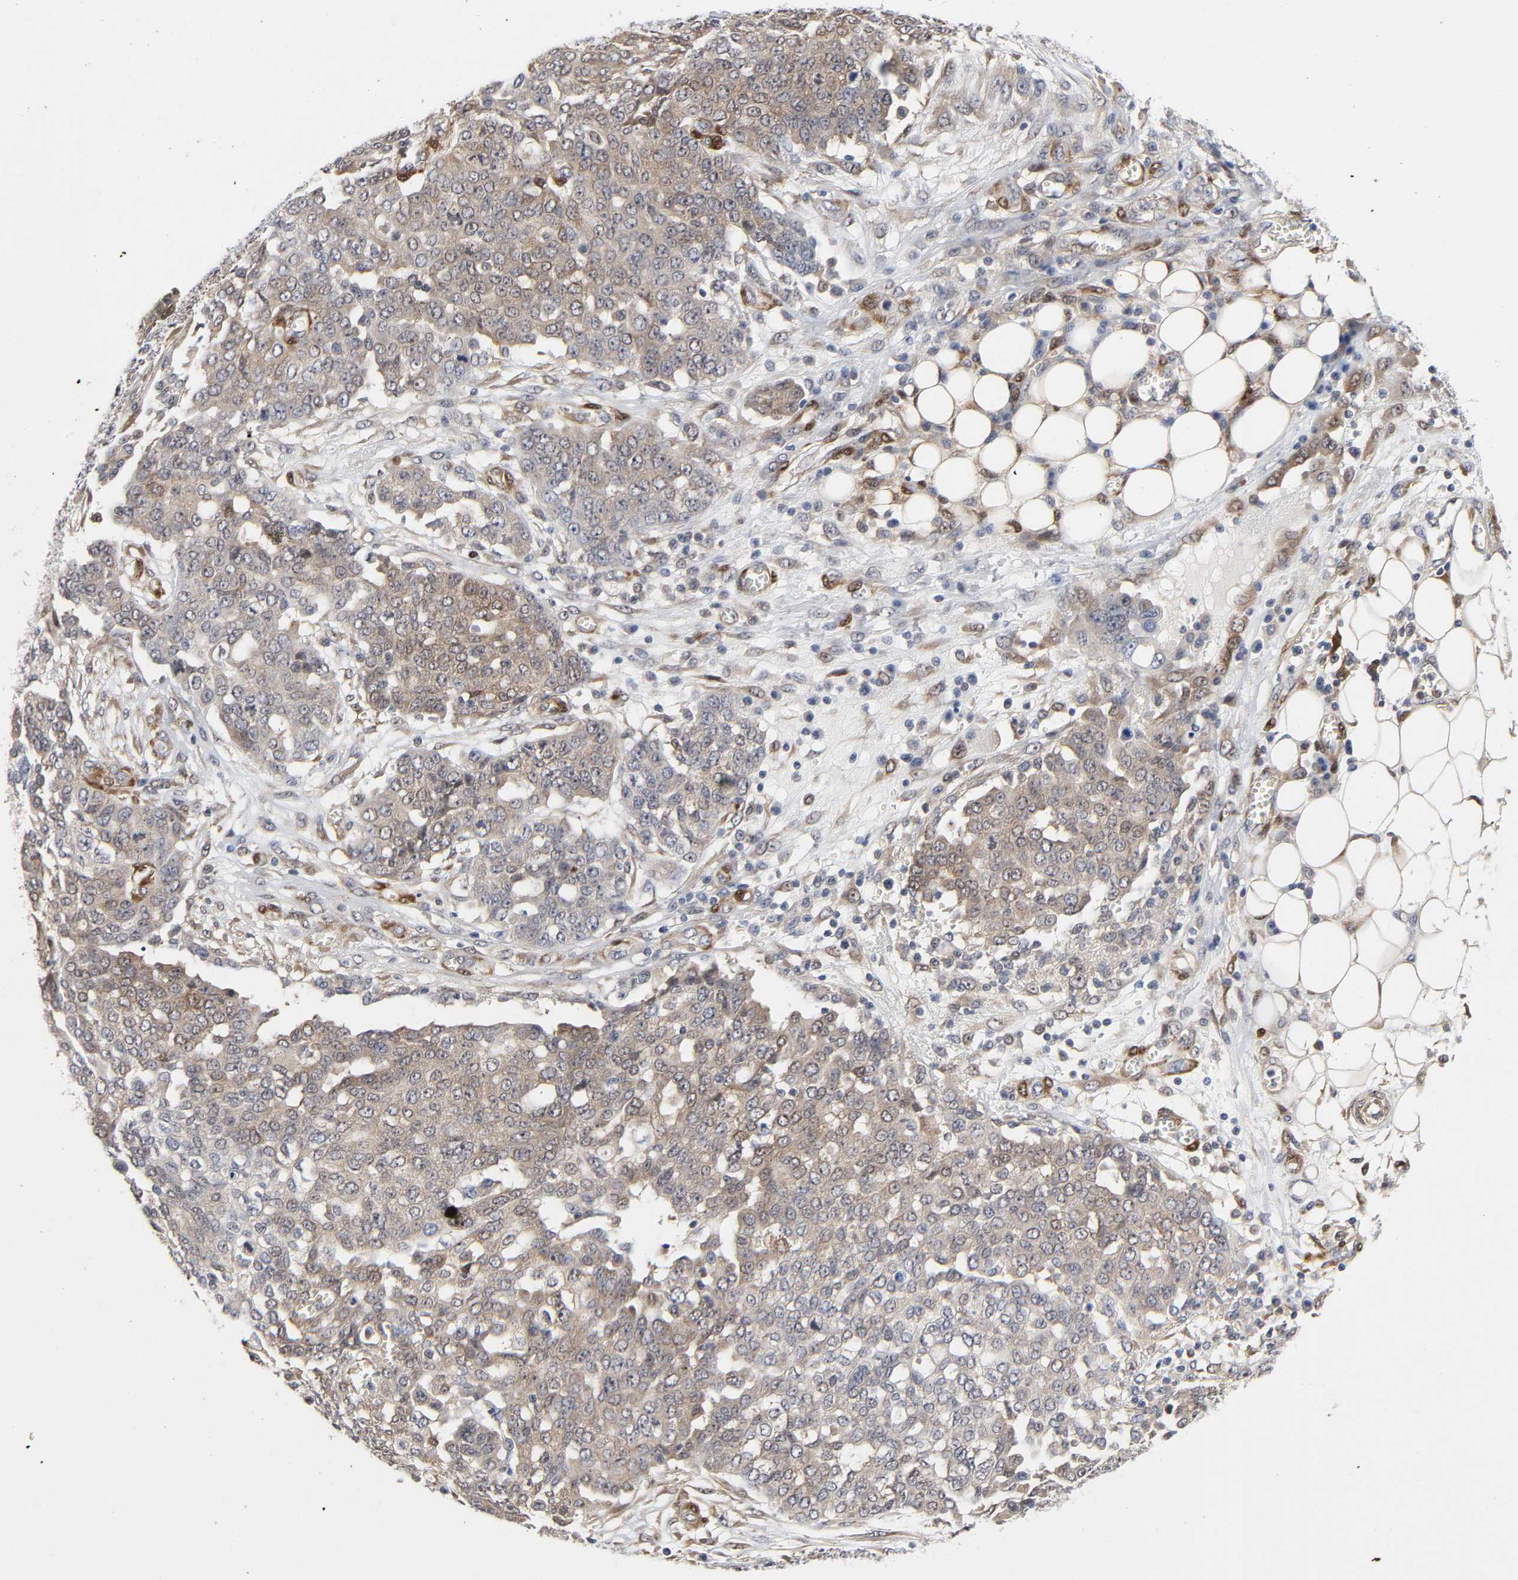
{"staining": {"intensity": "moderate", "quantity": ">75%", "location": "cytoplasmic/membranous"}, "tissue": "ovarian cancer", "cell_type": "Tumor cells", "image_type": "cancer", "snomed": [{"axis": "morphology", "description": "Cystadenocarcinoma, serous, NOS"}, {"axis": "topography", "description": "Soft tissue"}, {"axis": "topography", "description": "Ovary"}], "caption": "This micrograph shows ovarian cancer stained with IHC to label a protein in brown. The cytoplasmic/membranous of tumor cells show moderate positivity for the protein. Nuclei are counter-stained blue.", "gene": "PTEN", "patient": {"sex": "female", "age": 57}}